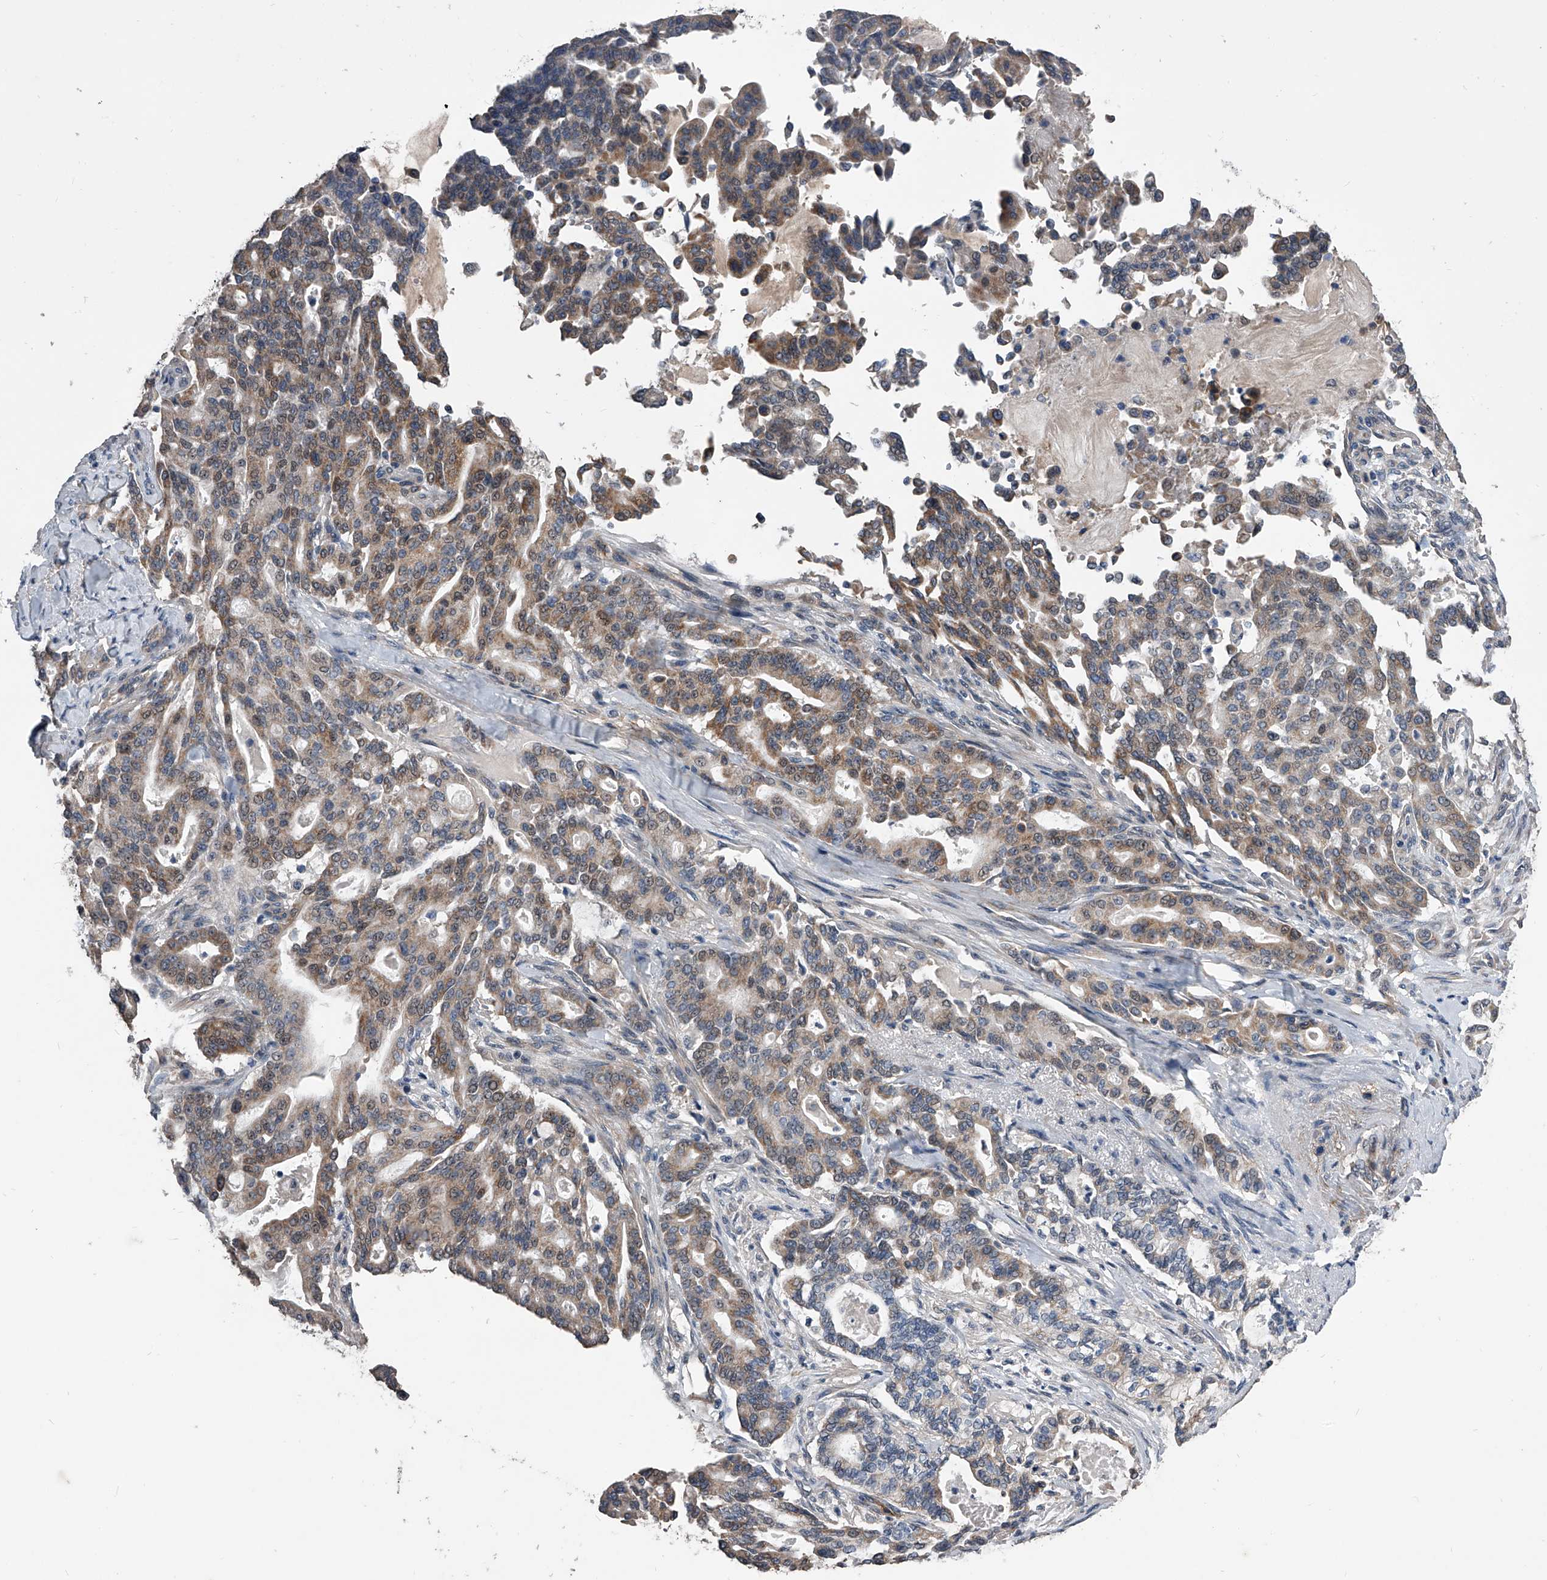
{"staining": {"intensity": "moderate", "quantity": ">75%", "location": "cytoplasmic/membranous,nuclear"}, "tissue": "pancreatic cancer", "cell_type": "Tumor cells", "image_type": "cancer", "snomed": [{"axis": "morphology", "description": "Adenocarcinoma, NOS"}, {"axis": "topography", "description": "Pancreas"}], "caption": "A histopathology image showing moderate cytoplasmic/membranous and nuclear staining in about >75% of tumor cells in pancreatic adenocarcinoma, as visualized by brown immunohistochemical staining.", "gene": "PHACTR1", "patient": {"sex": "male", "age": 63}}